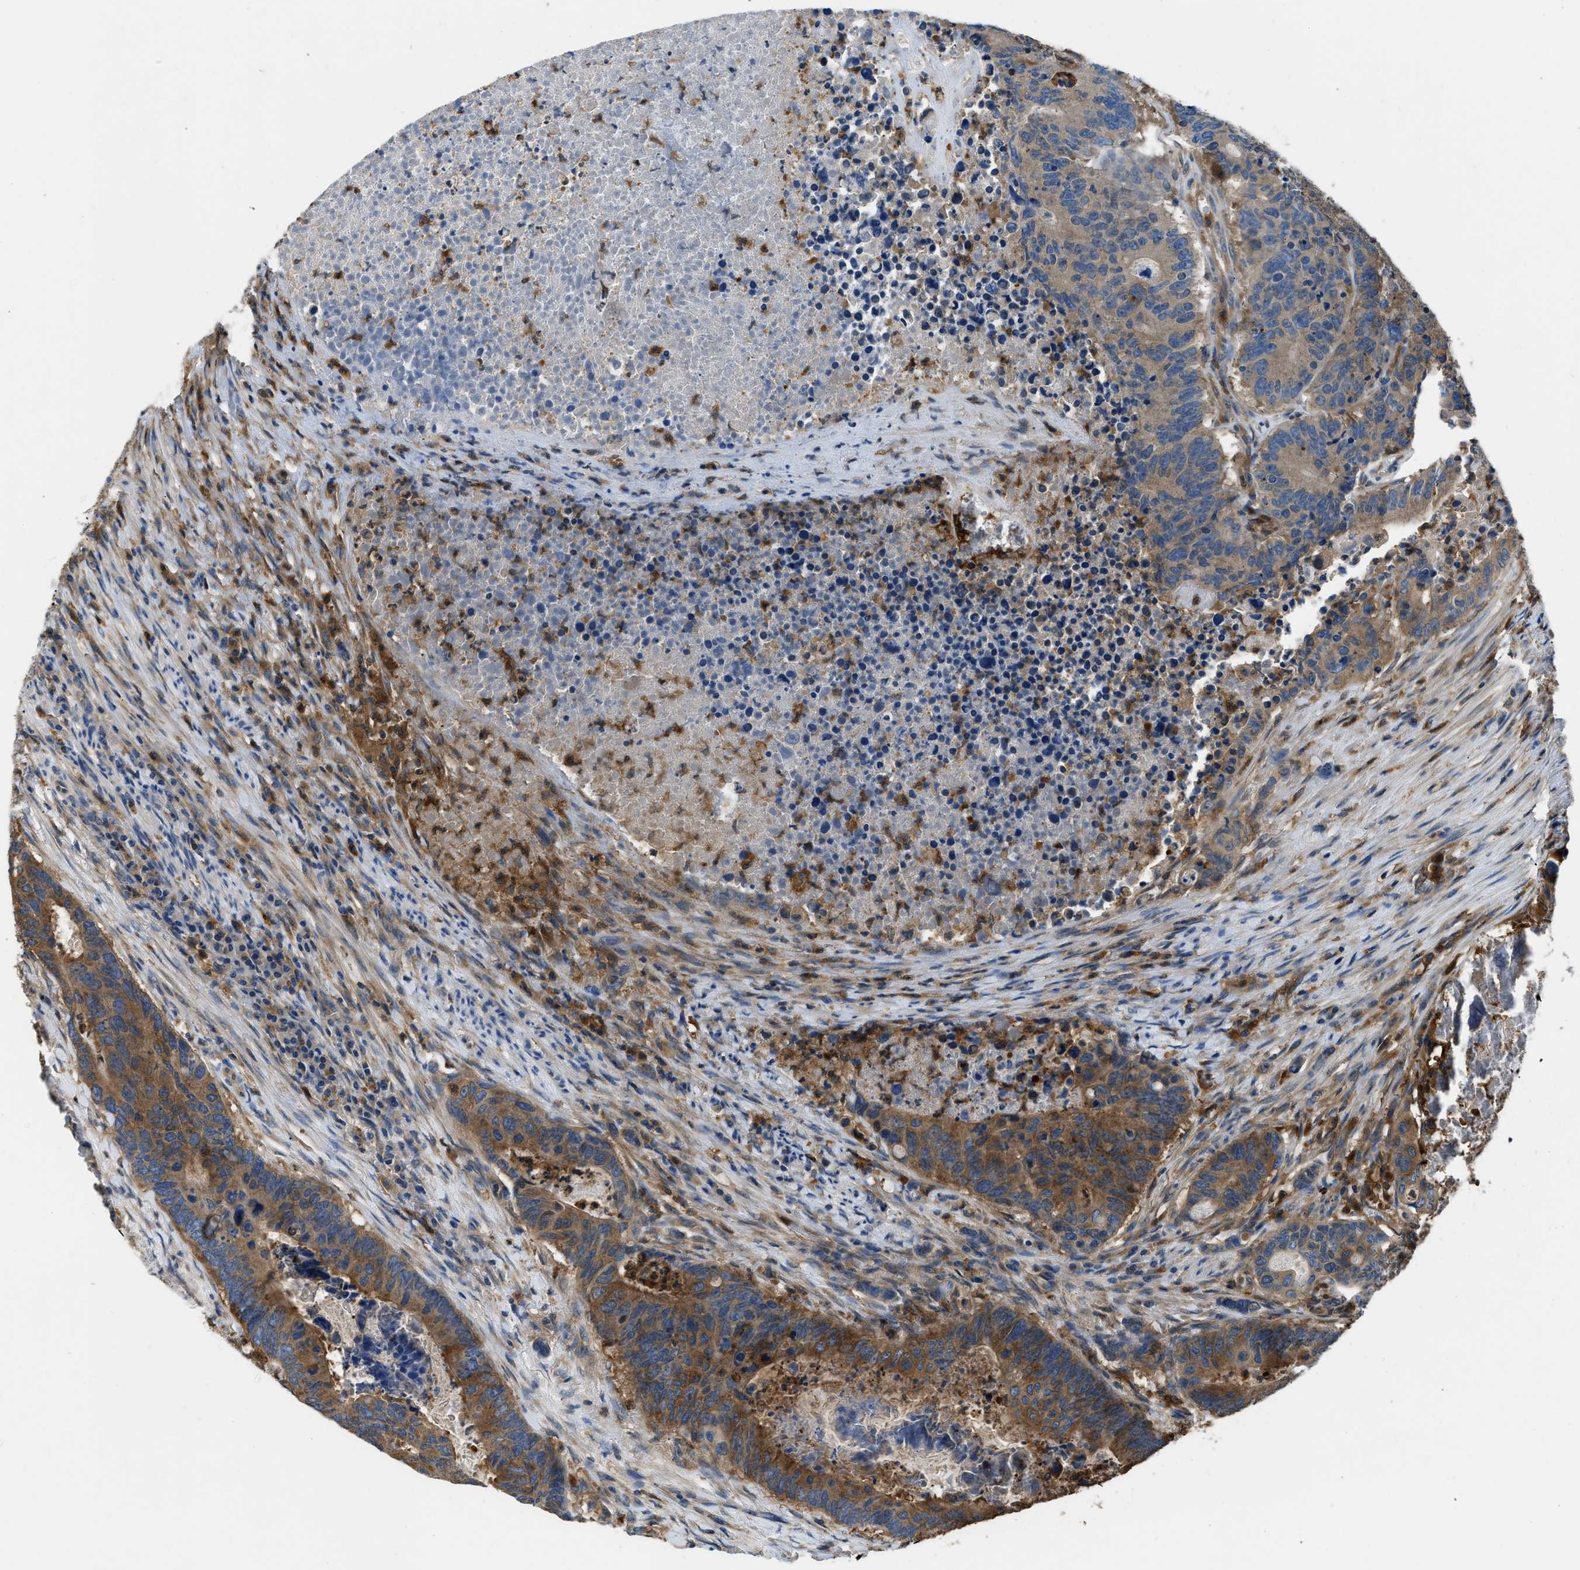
{"staining": {"intensity": "moderate", "quantity": ">75%", "location": "cytoplasmic/membranous"}, "tissue": "colorectal cancer", "cell_type": "Tumor cells", "image_type": "cancer", "snomed": [{"axis": "morphology", "description": "Adenocarcinoma, NOS"}, {"axis": "topography", "description": "Colon"}], "caption": "Immunohistochemistry (IHC) (DAB (3,3'-diaminobenzidine)) staining of colorectal cancer exhibits moderate cytoplasmic/membranous protein expression in approximately >75% of tumor cells.", "gene": "PKM", "patient": {"sex": "male", "age": 87}}